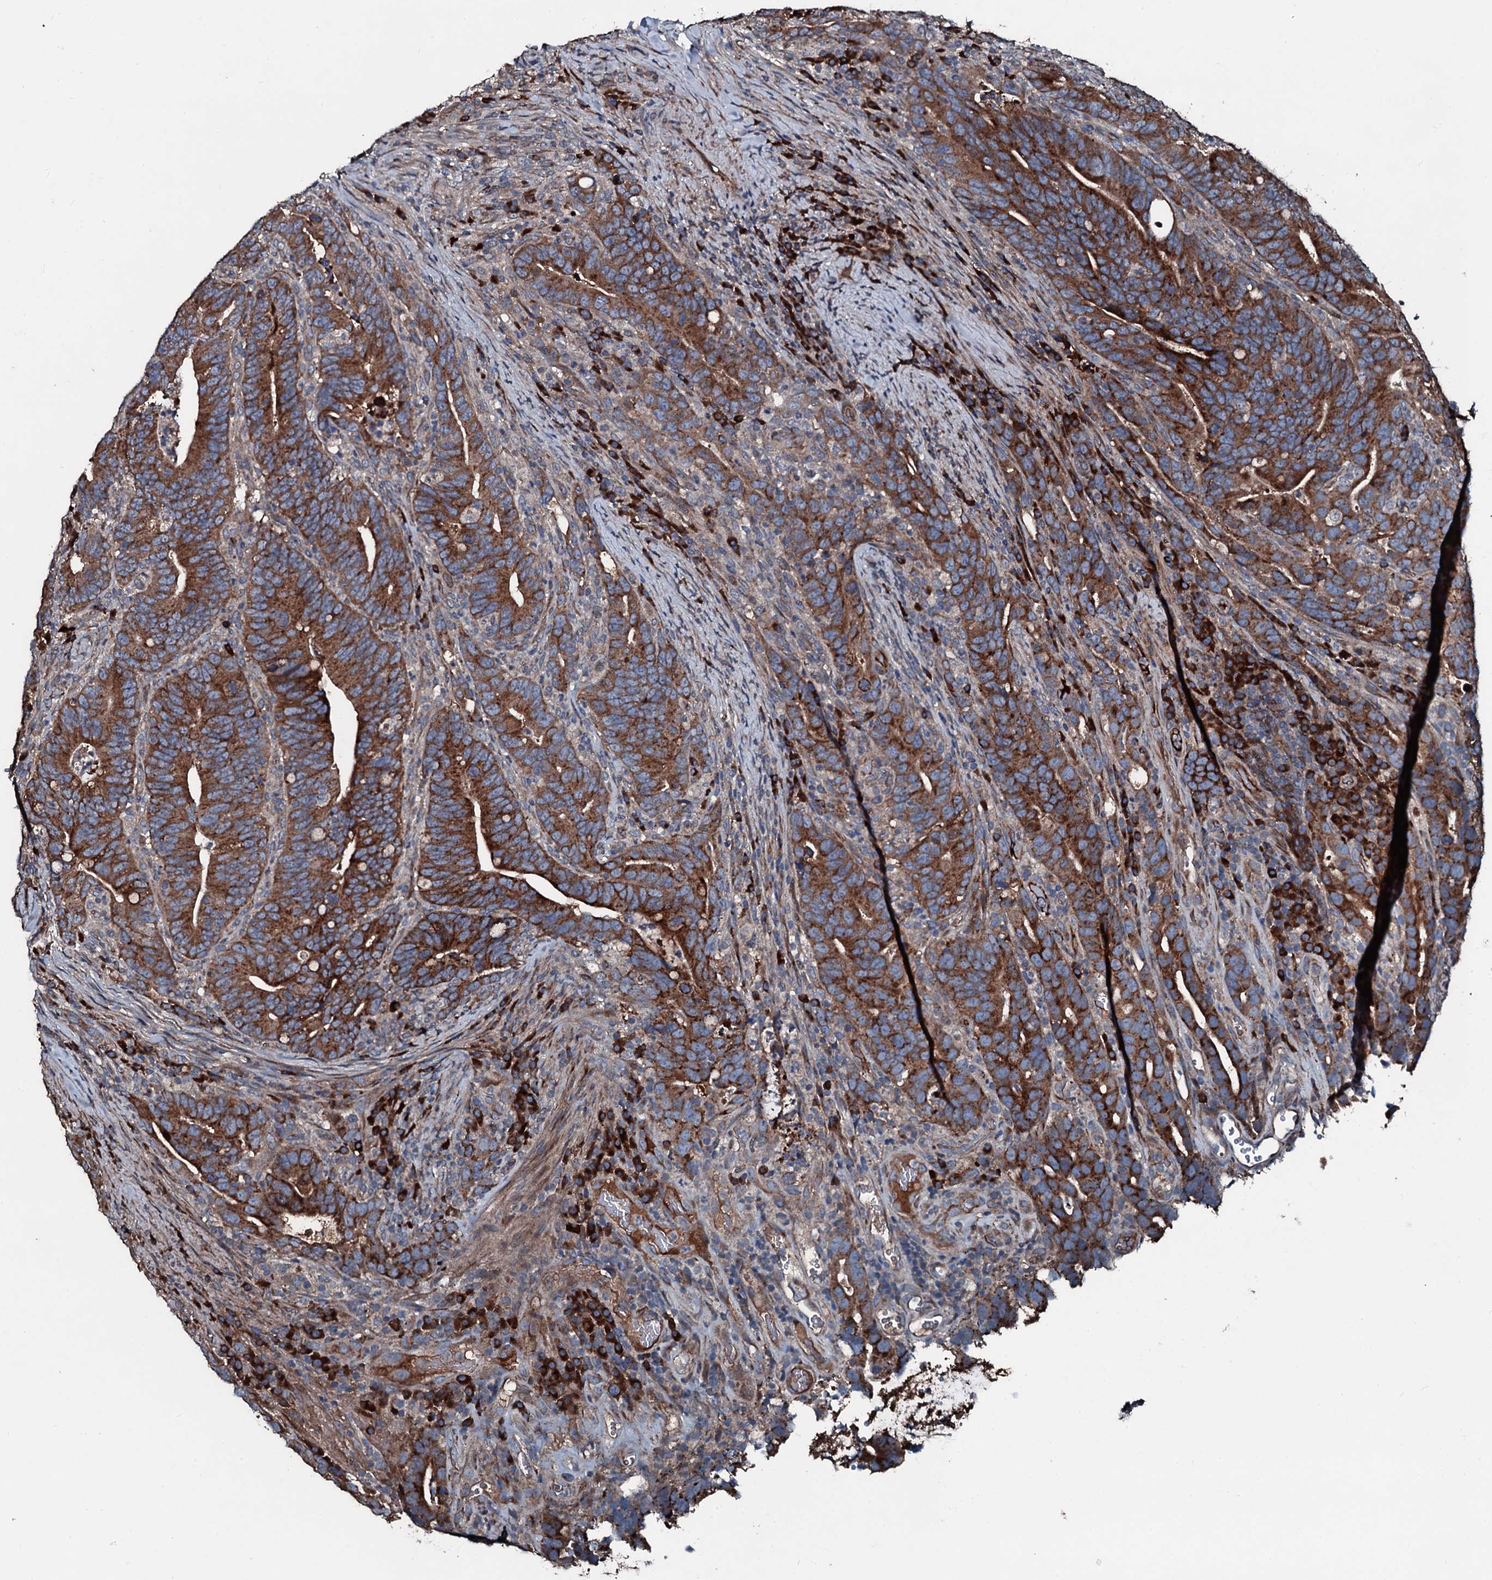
{"staining": {"intensity": "strong", "quantity": ">75%", "location": "cytoplasmic/membranous"}, "tissue": "colorectal cancer", "cell_type": "Tumor cells", "image_type": "cancer", "snomed": [{"axis": "morphology", "description": "Adenocarcinoma, NOS"}, {"axis": "topography", "description": "Colon"}], "caption": "Tumor cells demonstrate high levels of strong cytoplasmic/membranous expression in about >75% of cells in human colorectal cancer.", "gene": "AARS1", "patient": {"sex": "female", "age": 66}}